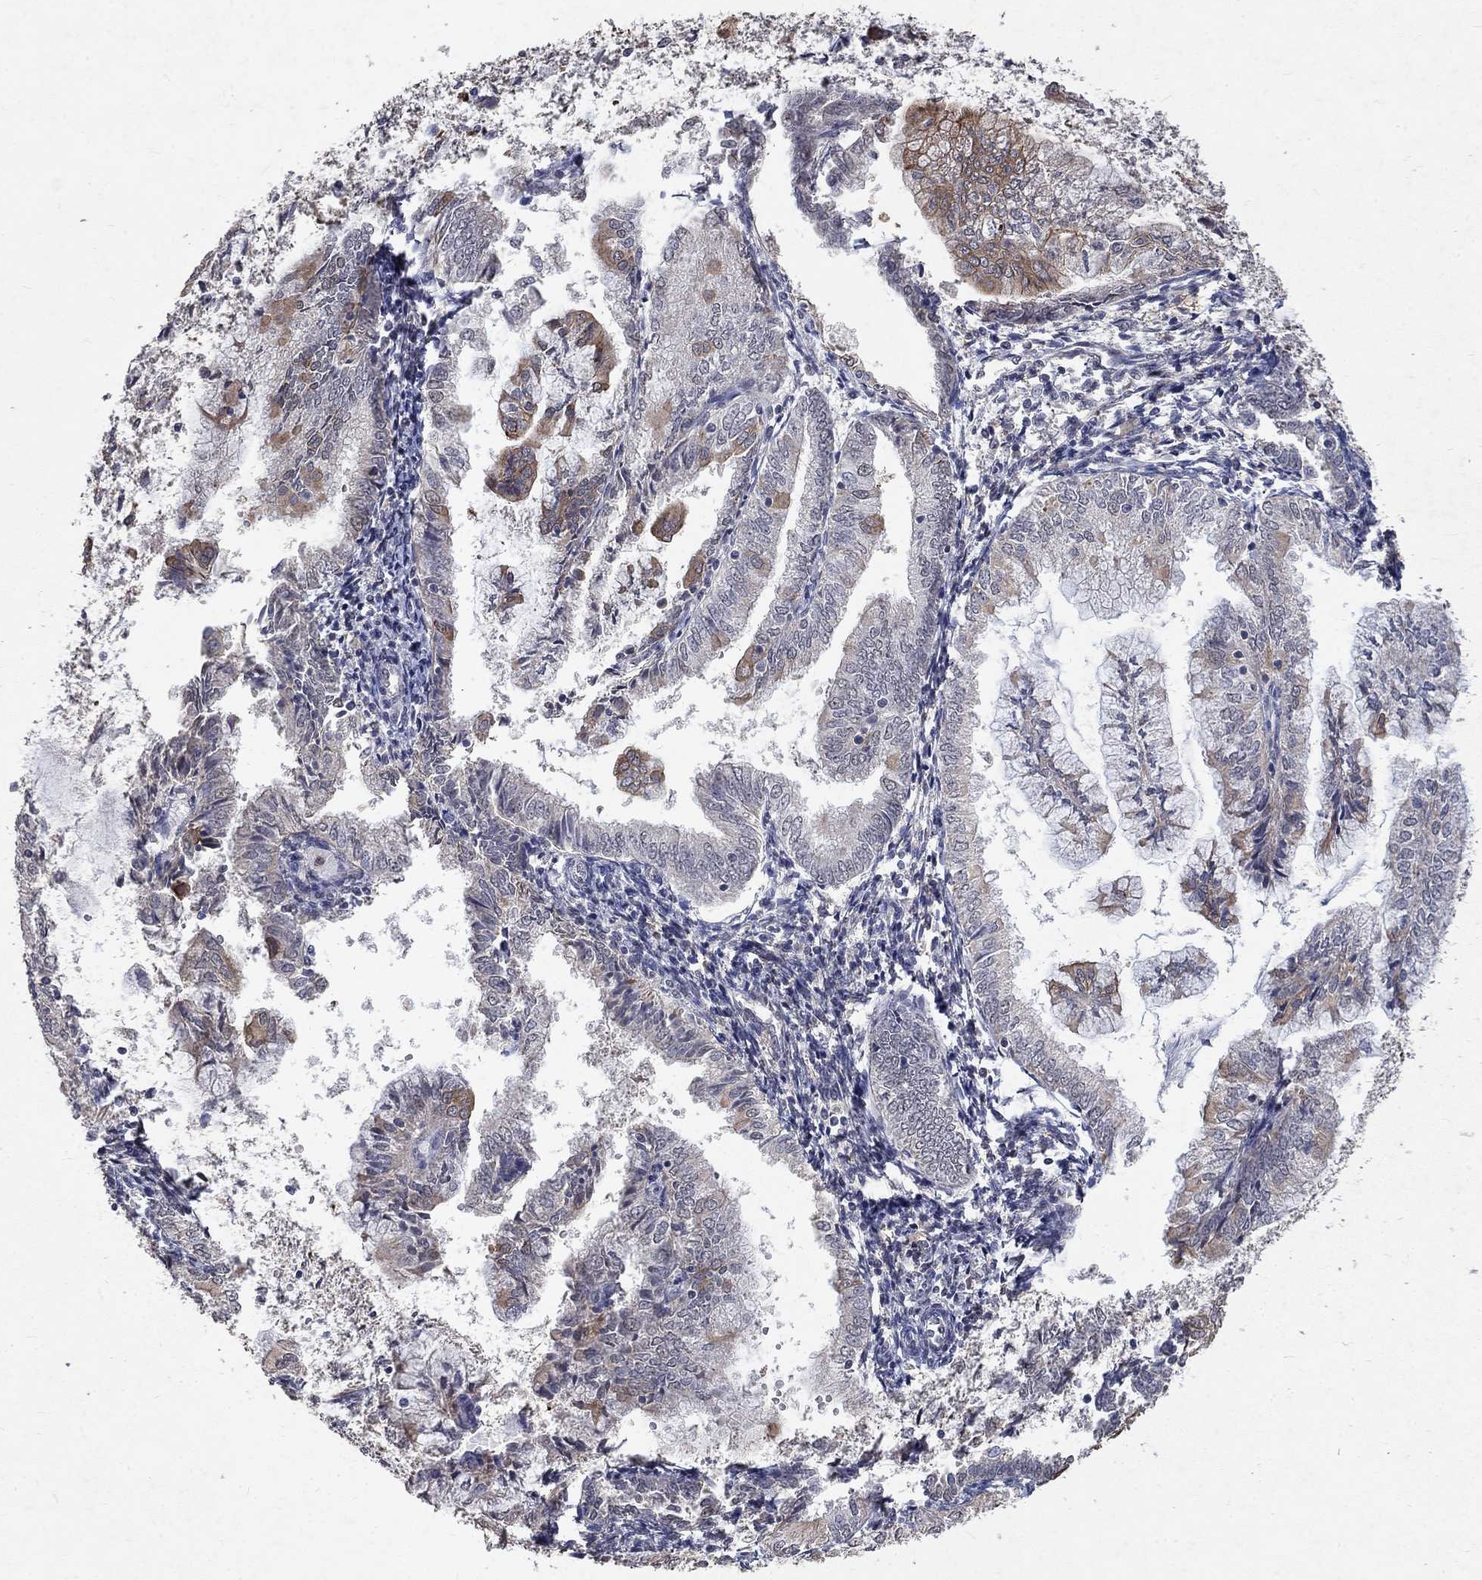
{"staining": {"intensity": "moderate", "quantity": "<25%", "location": "cytoplasmic/membranous"}, "tissue": "endometrial cancer", "cell_type": "Tumor cells", "image_type": "cancer", "snomed": [{"axis": "morphology", "description": "Adenocarcinoma, NOS"}, {"axis": "topography", "description": "Endometrium"}], "caption": "High-power microscopy captured an IHC histopathology image of endometrial cancer (adenocarcinoma), revealing moderate cytoplasmic/membranous expression in approximately <25% of tumor cells. (DAB (3,3'-diaminobenzidine) IHC, brown staining for protein, blue staining for nuclei).", "gene": "CHST5", "patient": {"sex": "female", "age": 56}}